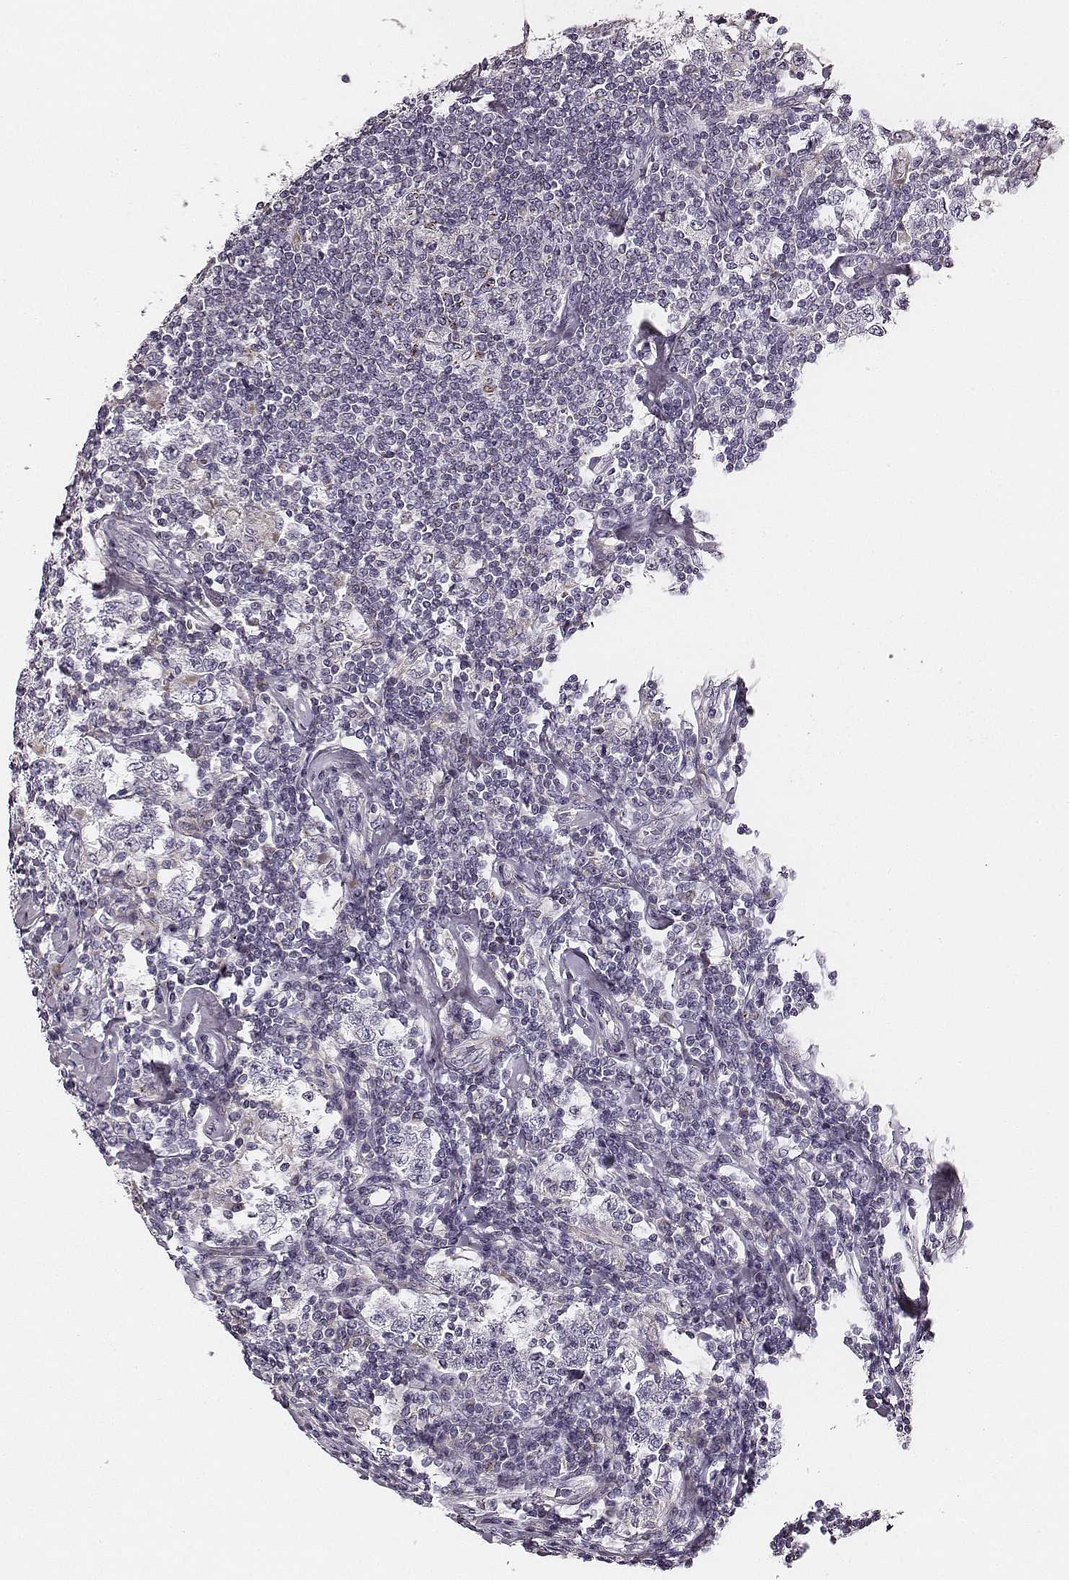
{"staining": {"intensity": "negative", "quantity": "none", "location": "none"}, "tissue": "testis cancer", "cell_type": "Tumor cells", "image_type": "cancer", "snomed": [{"axis": "morphology", "description": "Seminoma, NOS"}, {"axis": "morphology", "description": "Carcinoma, Embryonal, NOS"}, {"axis": "topography", "description": "Testis"}], "caption": "A high-resolution image shows immunohistochemistry (IHC) staining of testis cancer, which demonstrates no significant positivity in tumor cells.", "gene": "UBL4B", "patient": {"sex": "male", "age": 41}}